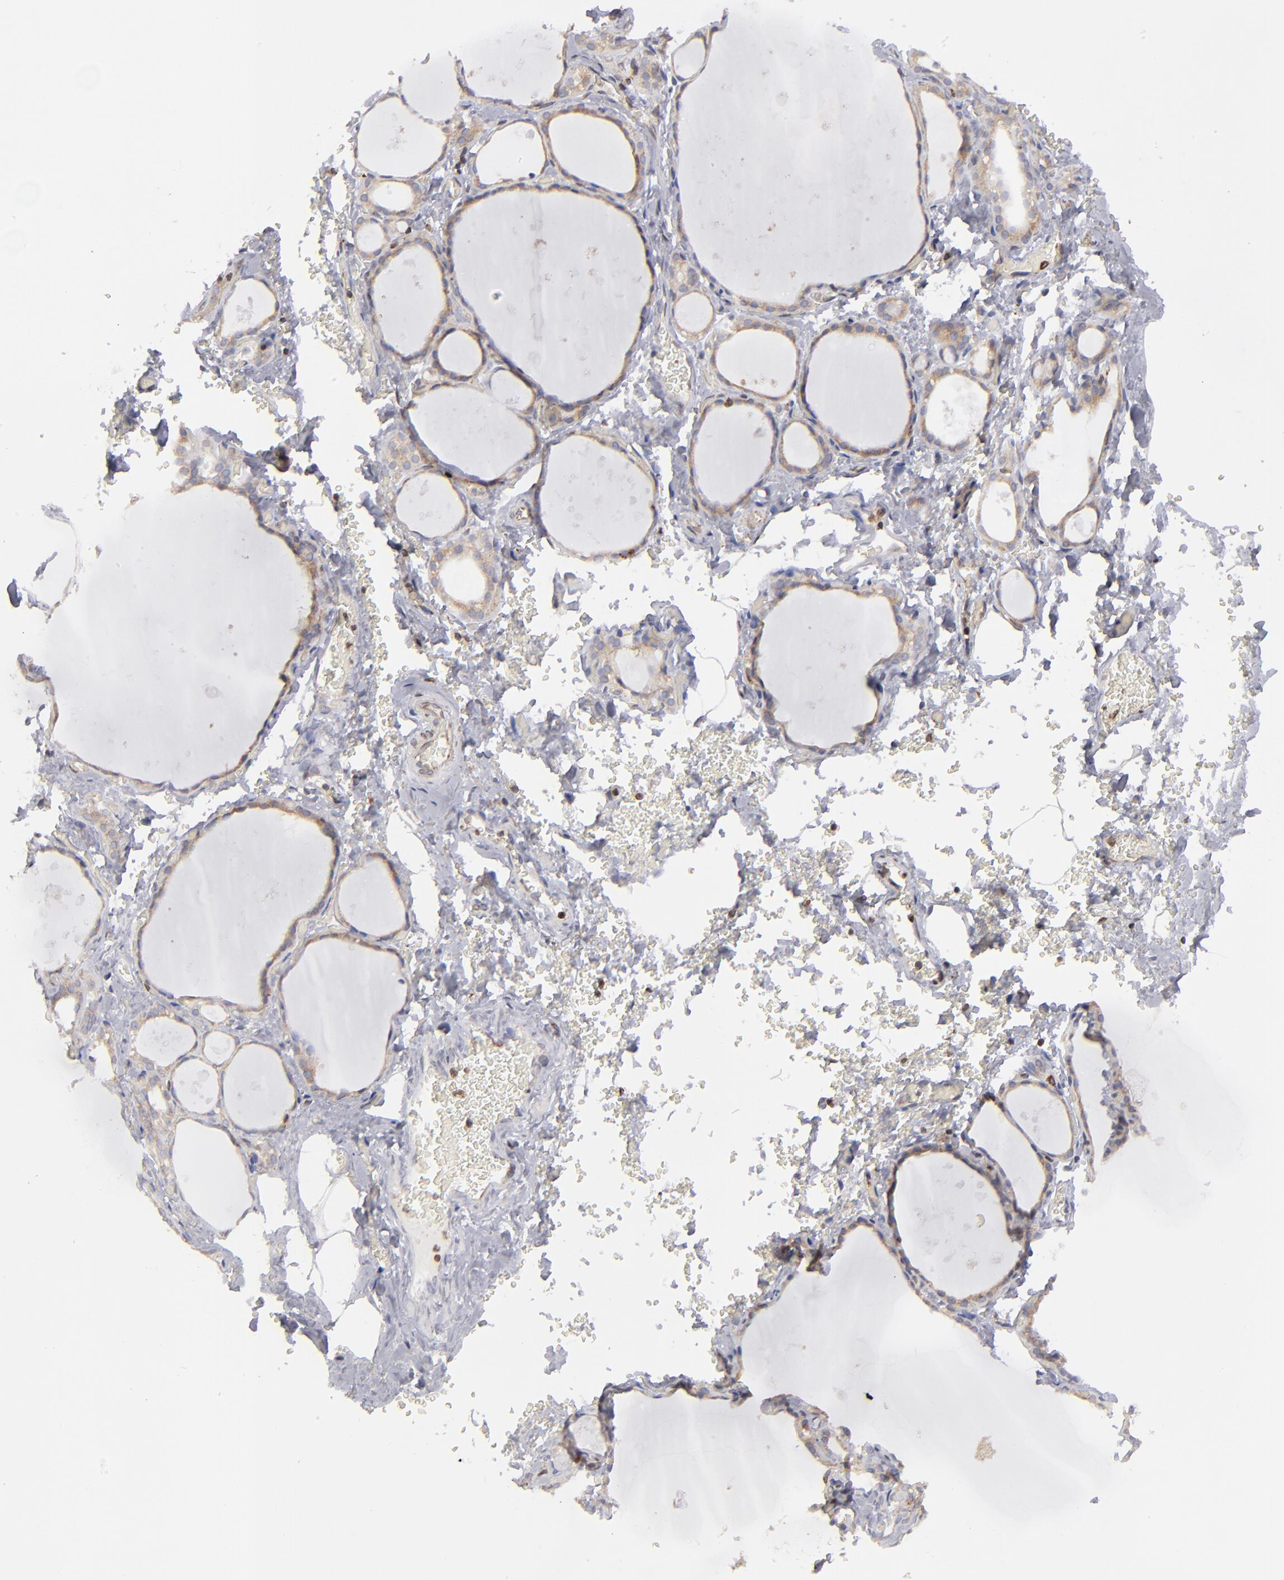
{"staining": {"intensity": "weak", "quantity": ">75%", "location": "cytoplasmic/membranous"}, "tissue": "thyroid gland", "cell_type": "Glandular cells", "image_type": "normal", "snomed": [{"axis": "morphology", "description": "Normal tissue, NOS"}, {"axis": "topography", "description": "Thyroid gland"}], "caption": "Weak cytoplasmic/membranous protein staining is identified in approximately >75% of glandular cells in thyroid gland. (DAB IHC with brightfield microscopy, high magnification).", "gene": "TMX1", "patient": {"sex": "male", "age": 61}}